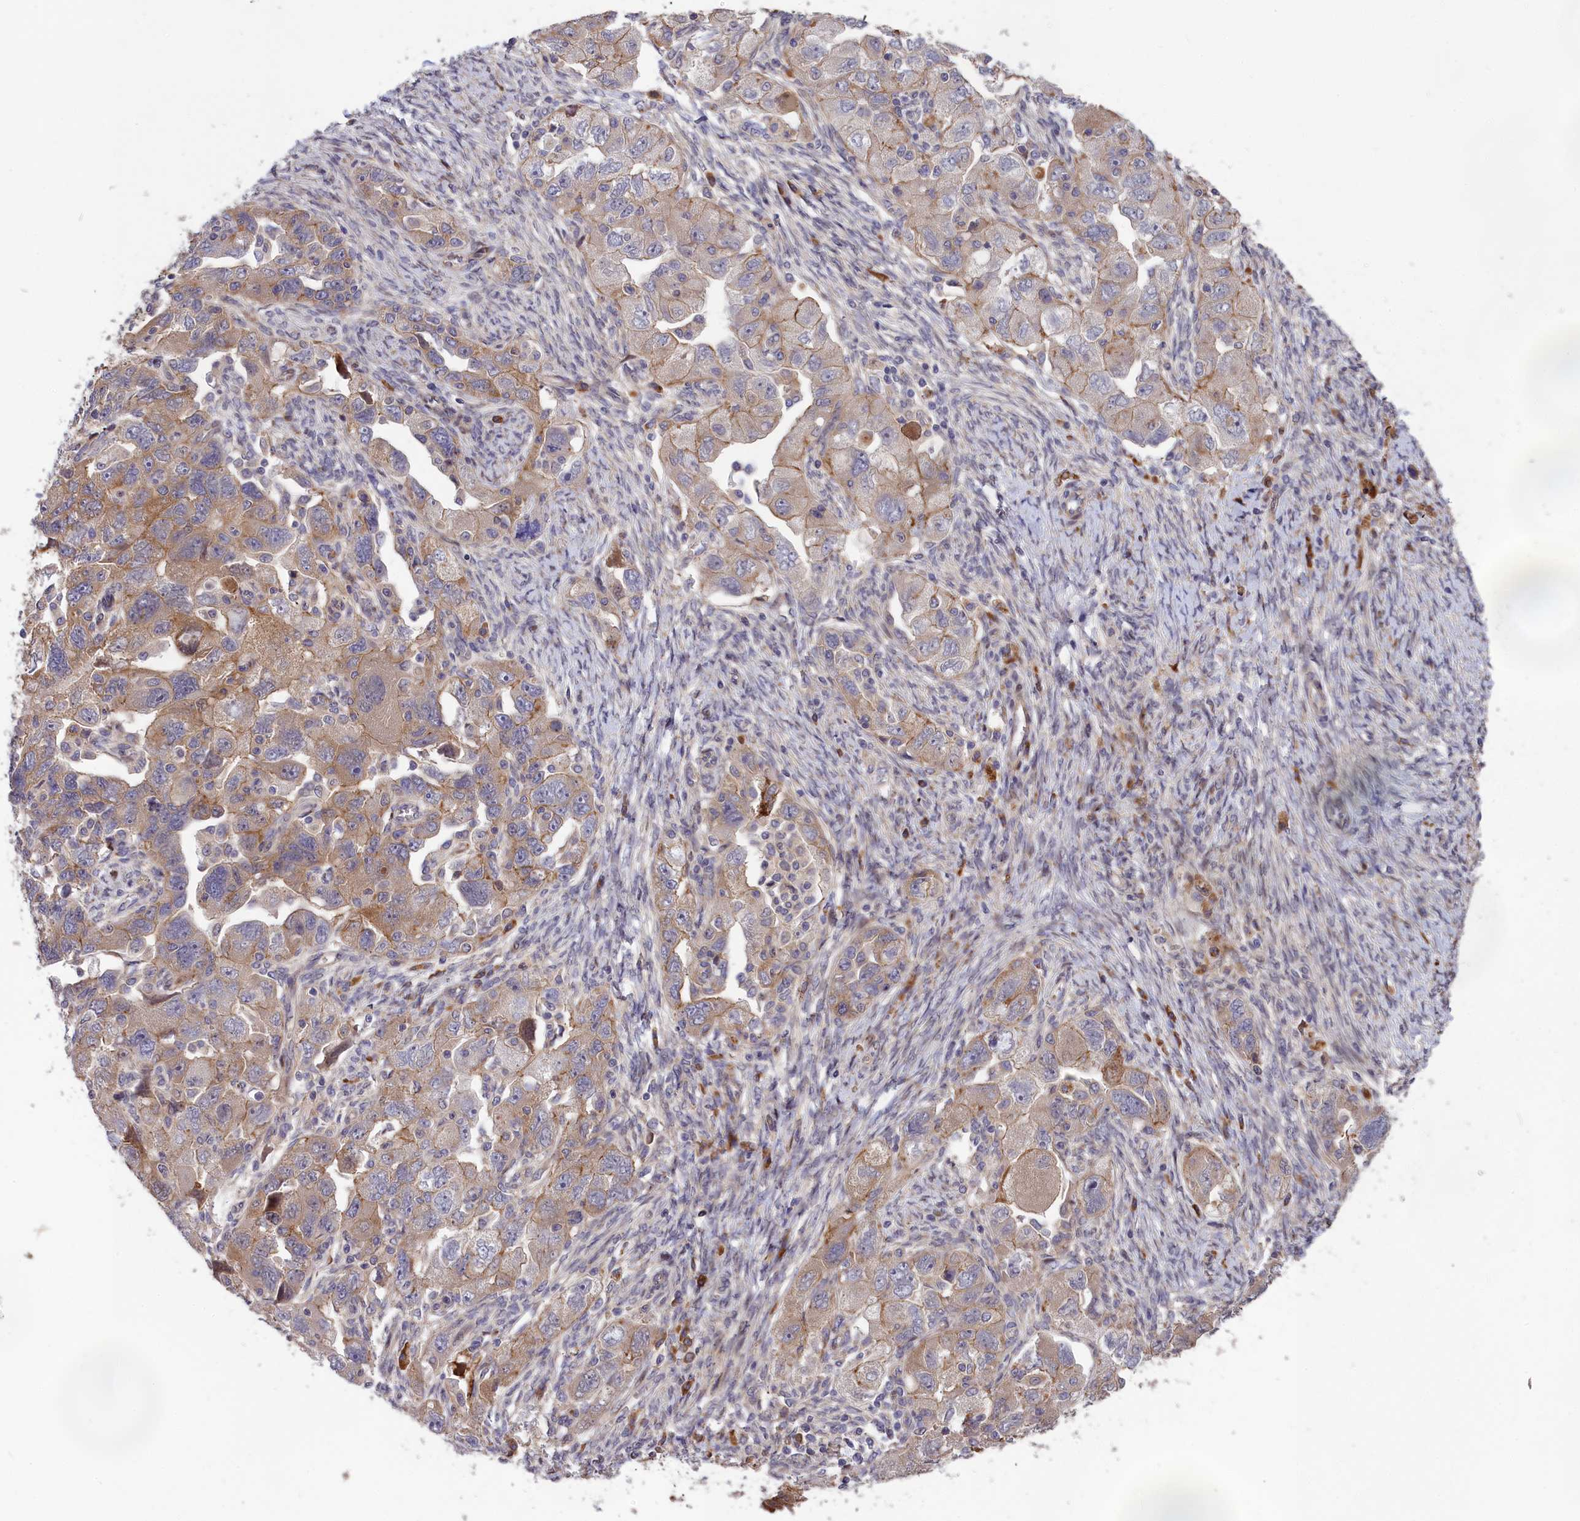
{"staining": {"intensity": "moderate", "quantity": "25%-75%", "location": "cytoplasmic/membranous"}, "tissue": "ovarian cancer", "cell_type": "Tumor cells", "image_type": "cancer", "snomed": [{"axis": "morphology", "description": "Carcinoma, NOS"}, {"axis": "morphology", "description": "Cystadenocarcinoma, serous, NOS"}, {"axis": "topography", "description": "Ovary"}], "caption": "Immunohistochemistry staining of ovarian serous cystadenocarcinoma, which reveals medium levels of moderate cytoplasmic/membranous expression in approximately 25%-75% of tumor cells indicating moderate cytoplasmic/membranous protein staining. The staining was performed using DAB (brown) for protein detection and nuclei were counterstained in hematoxylin (blue).", "gene": "DDX60L", "patient": {"sex": "female", "age": 69}}